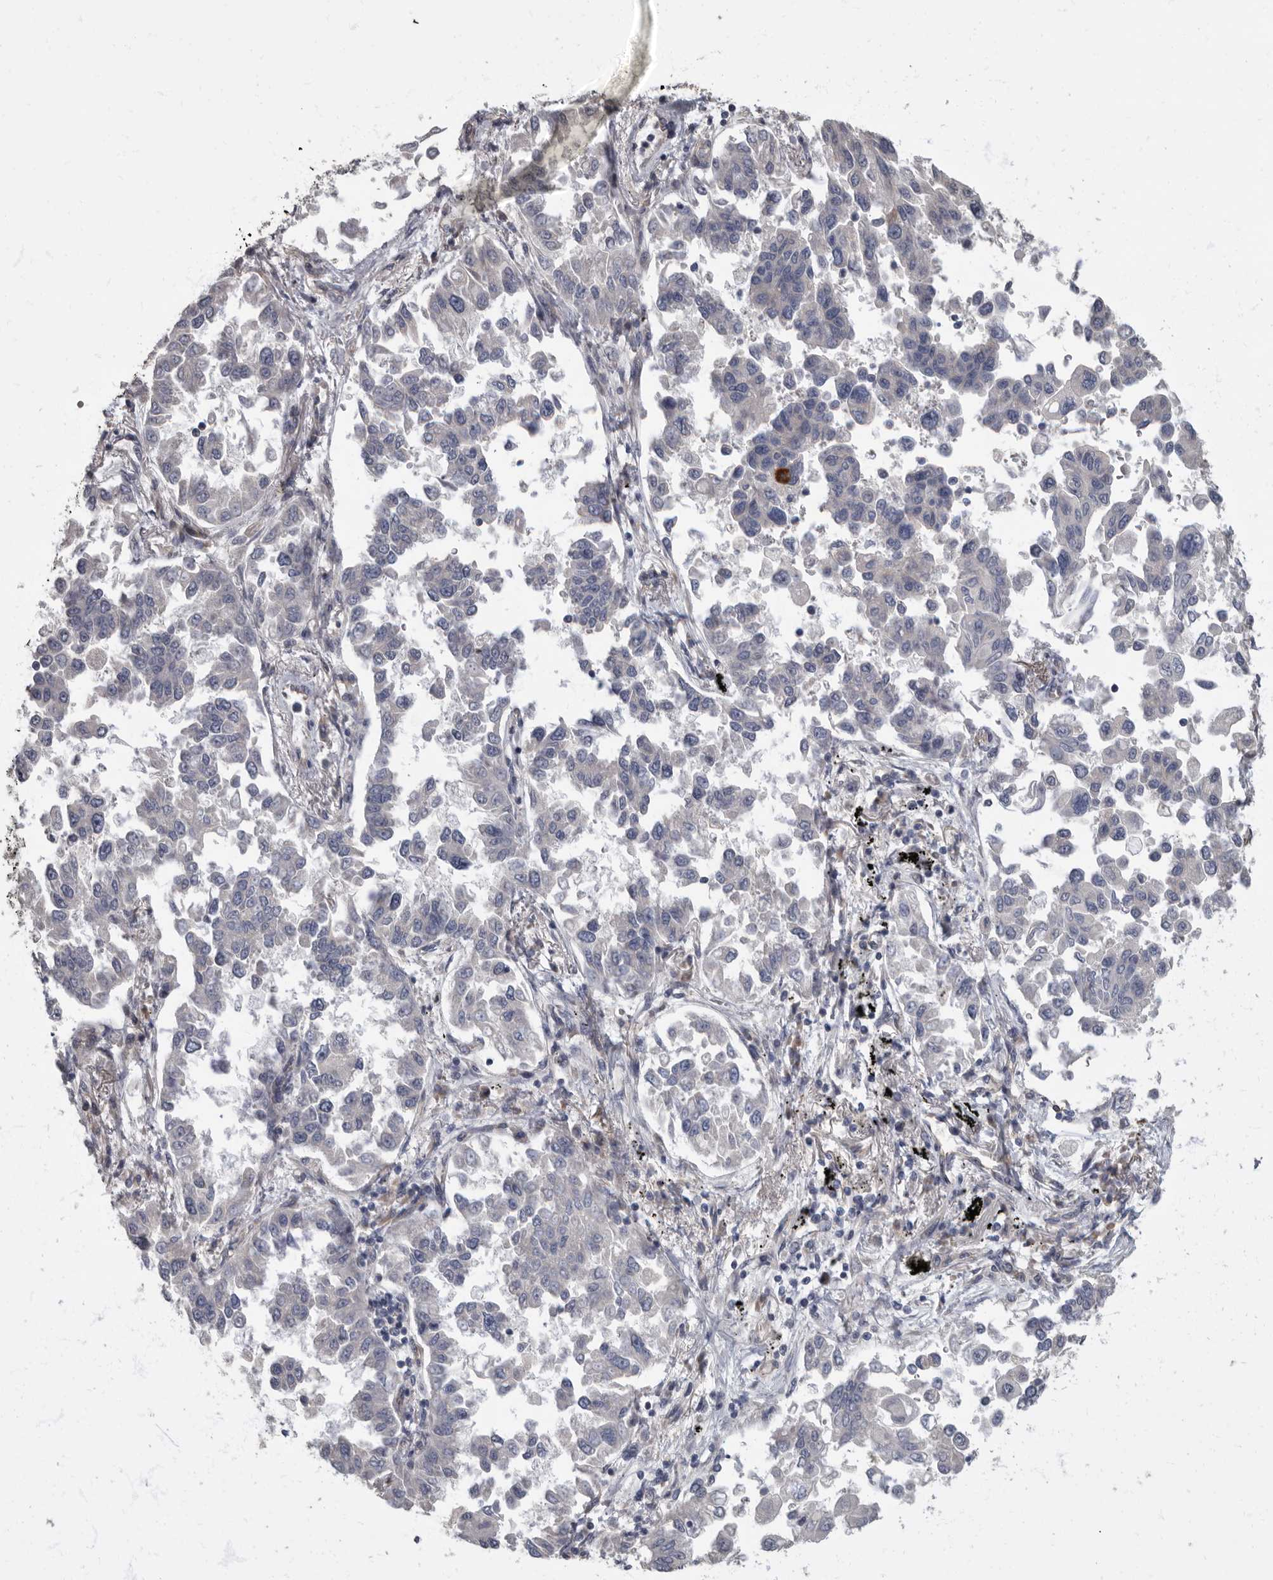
{"staining": {"intensity": "negative", "quantity": "none", "location": "none"}, "tissue": "lung cancer", "cell_type": "Tumor cells", "image_type": "cancer", "snomed": [{"axis": "morphology", "description": "Adenocarcinoma, NOS"}, {"axis": "topography", "description": "Lung"}], "caption": "Immunohistochemistry (IHC) image of neoplastic tissue: human lung cancer (adenocarcinoma) stained with DAB (3,3'-diaminobenzidine) reveals no significant protein staining in tumor cells. (Immunohistochemistry (IHC), brightfield microscopy, high magnification).", "gene": "PDK1", "patient": {"sex": "female", "age": 67}}